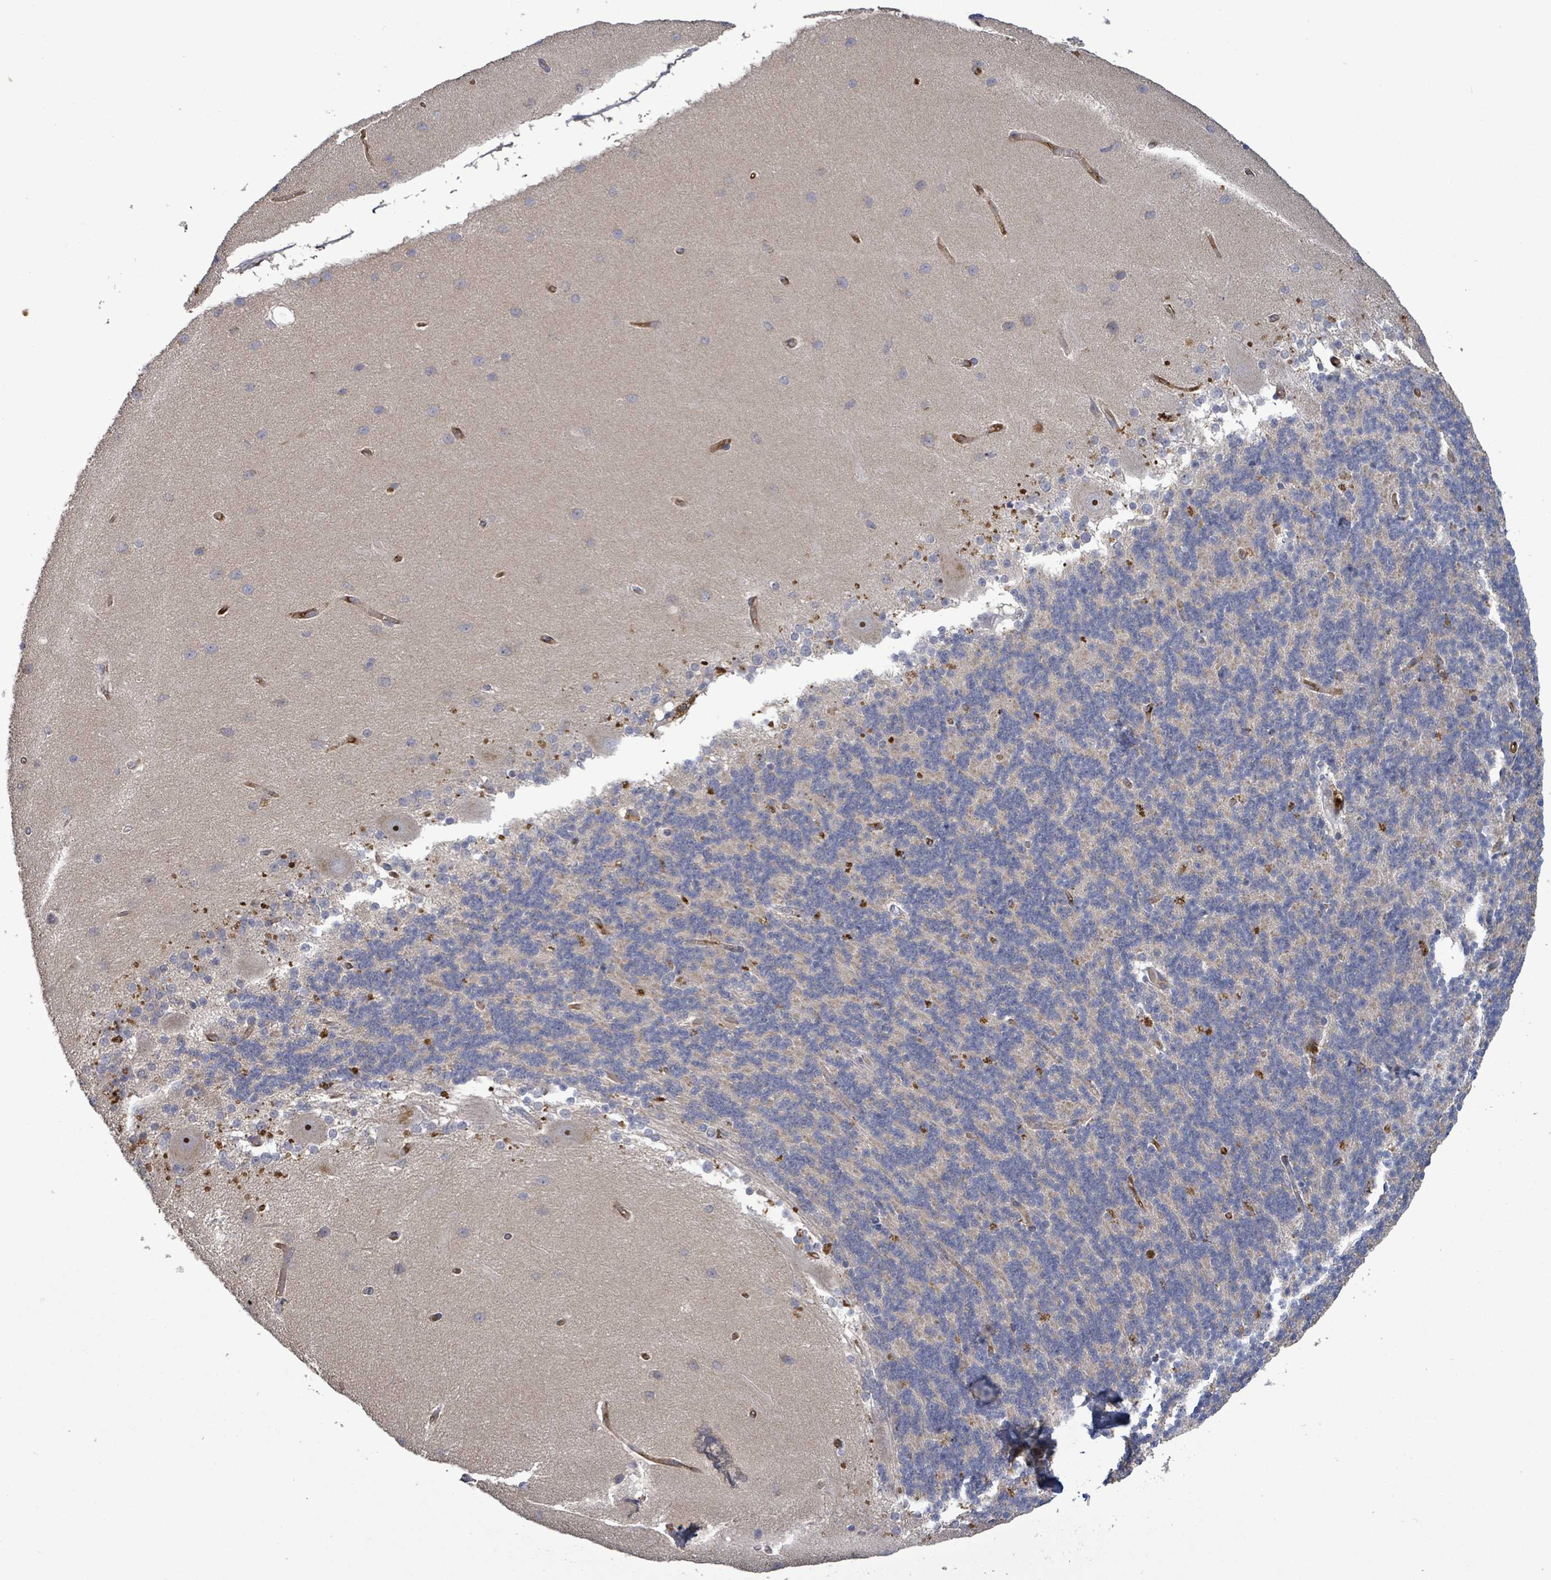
{"staining": {"intensity": "negative", "quantity": "none", "location": "none"}, "tissue": "cerebellum", "cell_type": "Cells in granular layer", "image_type": "normal", "snomed": [{"axis": "morphology", "description": "Normal tissue, NOS"}, {"axis": "topography", "description": "Cerebellum"}], "caption": "Immunohistochemical staining of normal cerebellum shows no significant positivity in cells in granular layer.", "gene": "SERPINE3", "patient": {"sex": "female", "age": 54}}